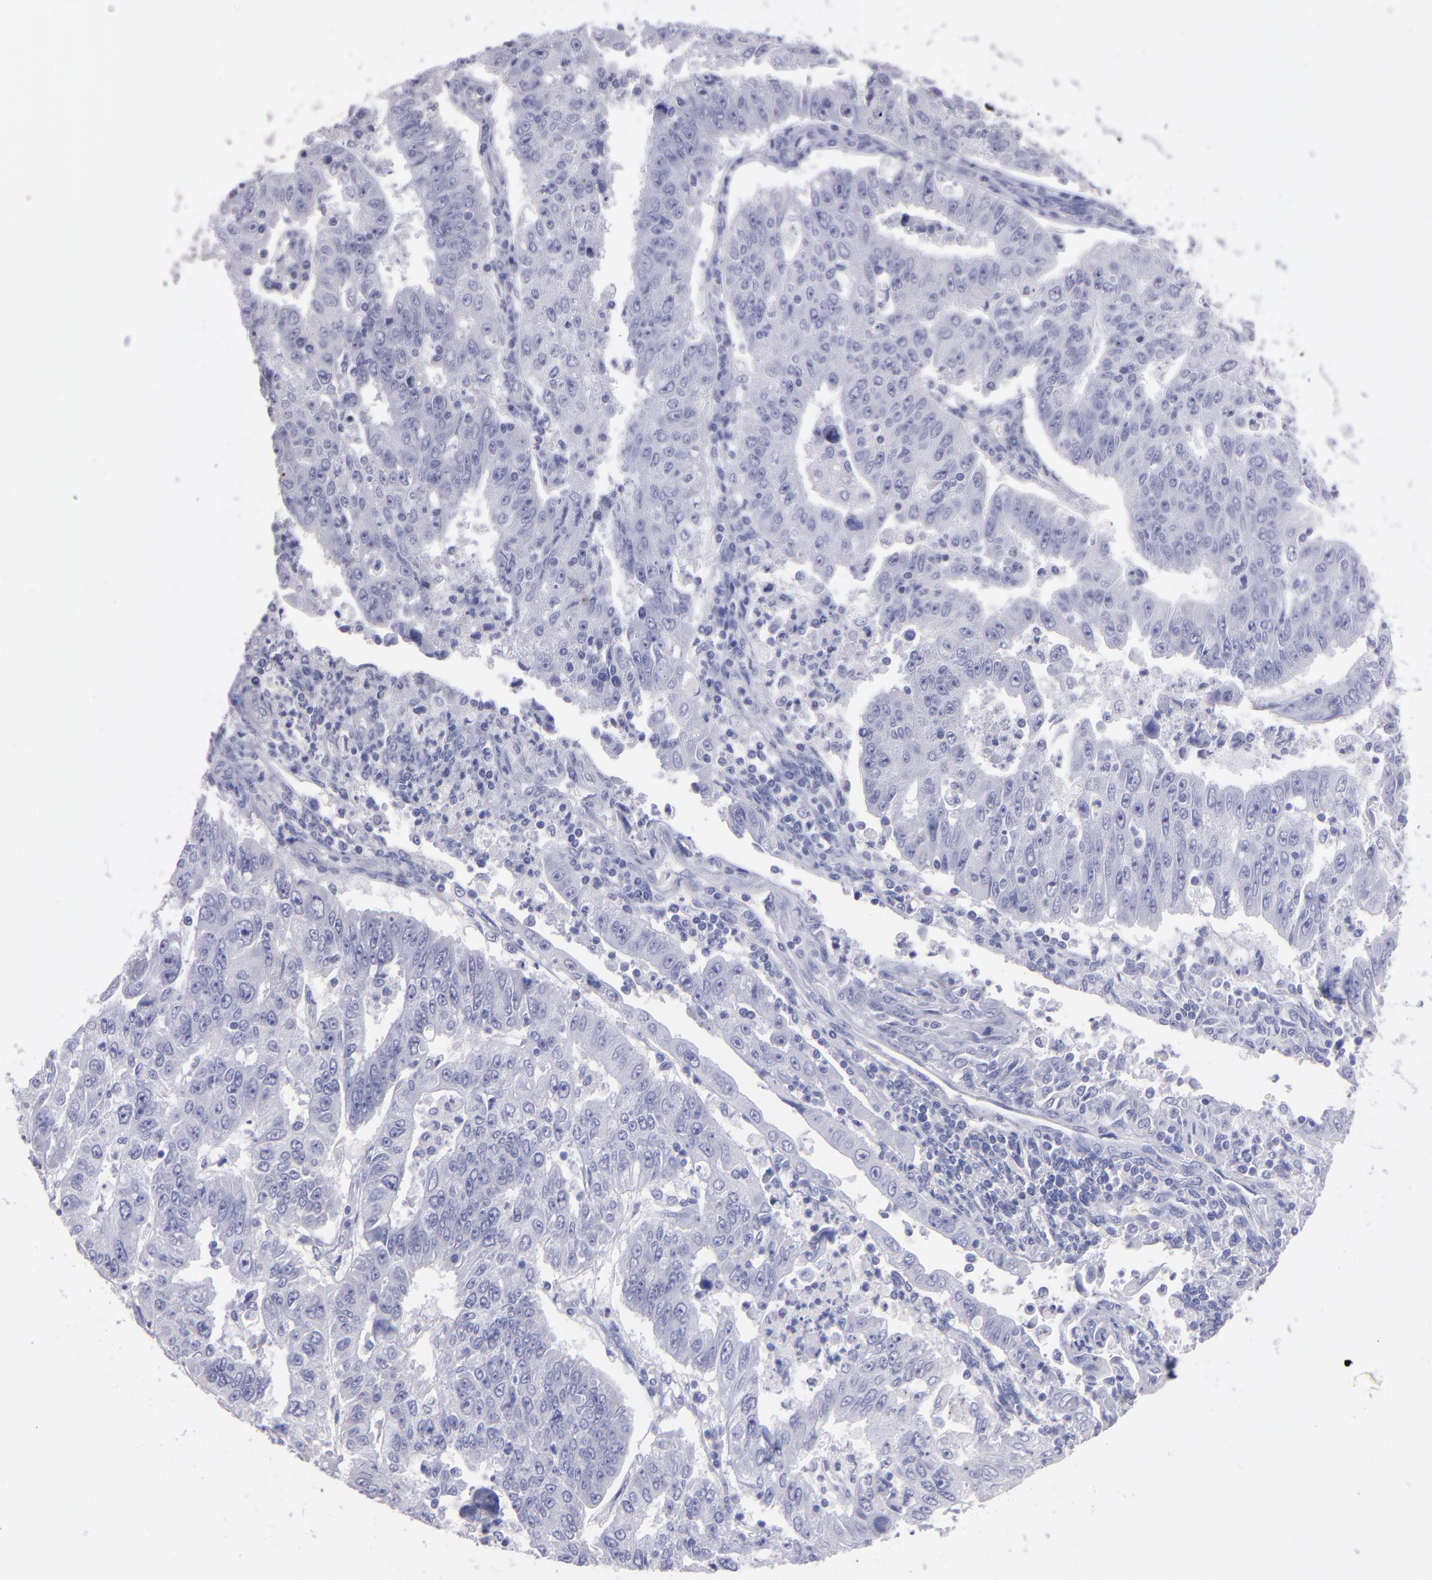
{"staining": {"intensity": "negative", "quantity": "none", "location": "none"}, "tissue": "endometrial cancer", "cell_type": "Tumor cells", "image_type": "cancer", "snomed": [{"axis": "morphology", "description": "Adenocarcinoma, NOS"}, {"axis": "topography", "description": "Endometrium"}], "caption": "Image shows no significant protein staining in tumor cells of endometrial cancer (adenocarcinoma).", "gene": "TG", "patient": {"sex": "female", "age": 42}}